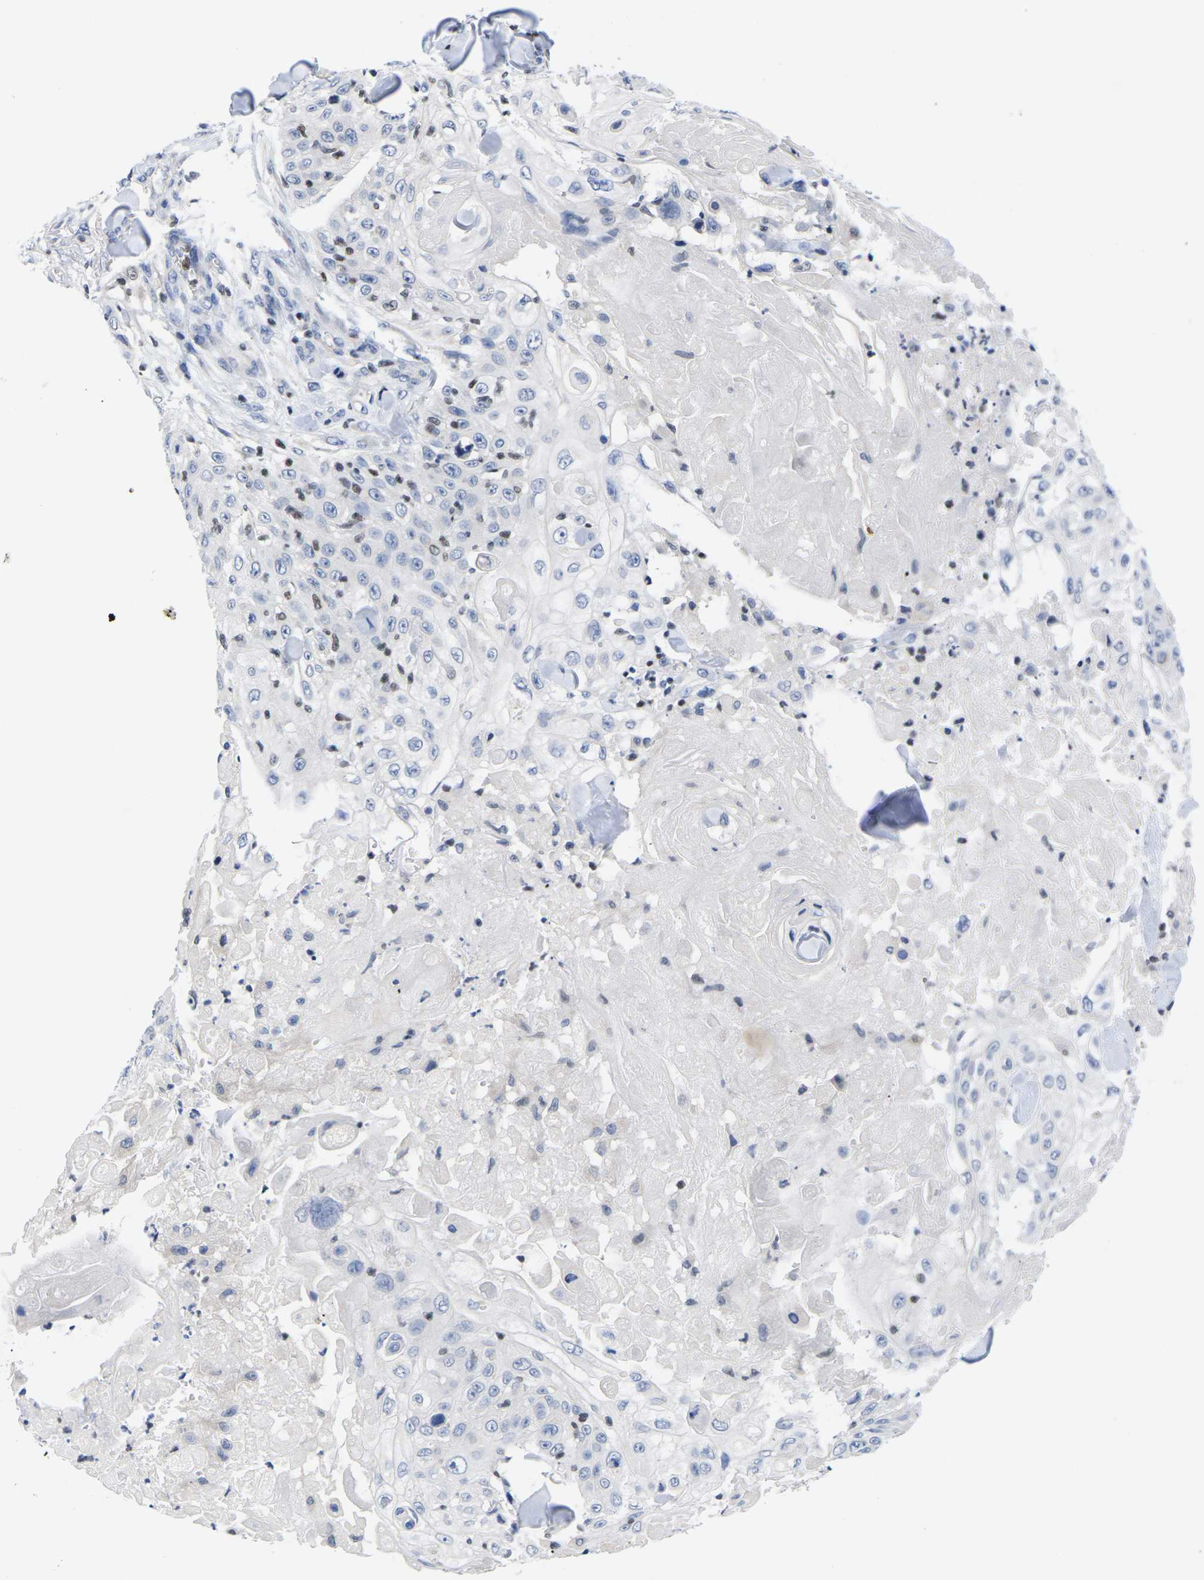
{"staining": {"intensity": "negative", "quantity": "none", "location": "none"}, "tissue": "skin cancer", "cell_type": "Tumor cells", "image_type": "cancer", "snomed": [{"axis": "morphology", "description": "Squamous cell carcinoma, NOS"}, {"axis": "topography", "description": "Skin"}], "caption": "DAB immunohistochemical staining of human skin cancer reveals no significant staining in tumor cells.", "gene": "IKZF1", "patient": {"sex": "male", "age": 86}}